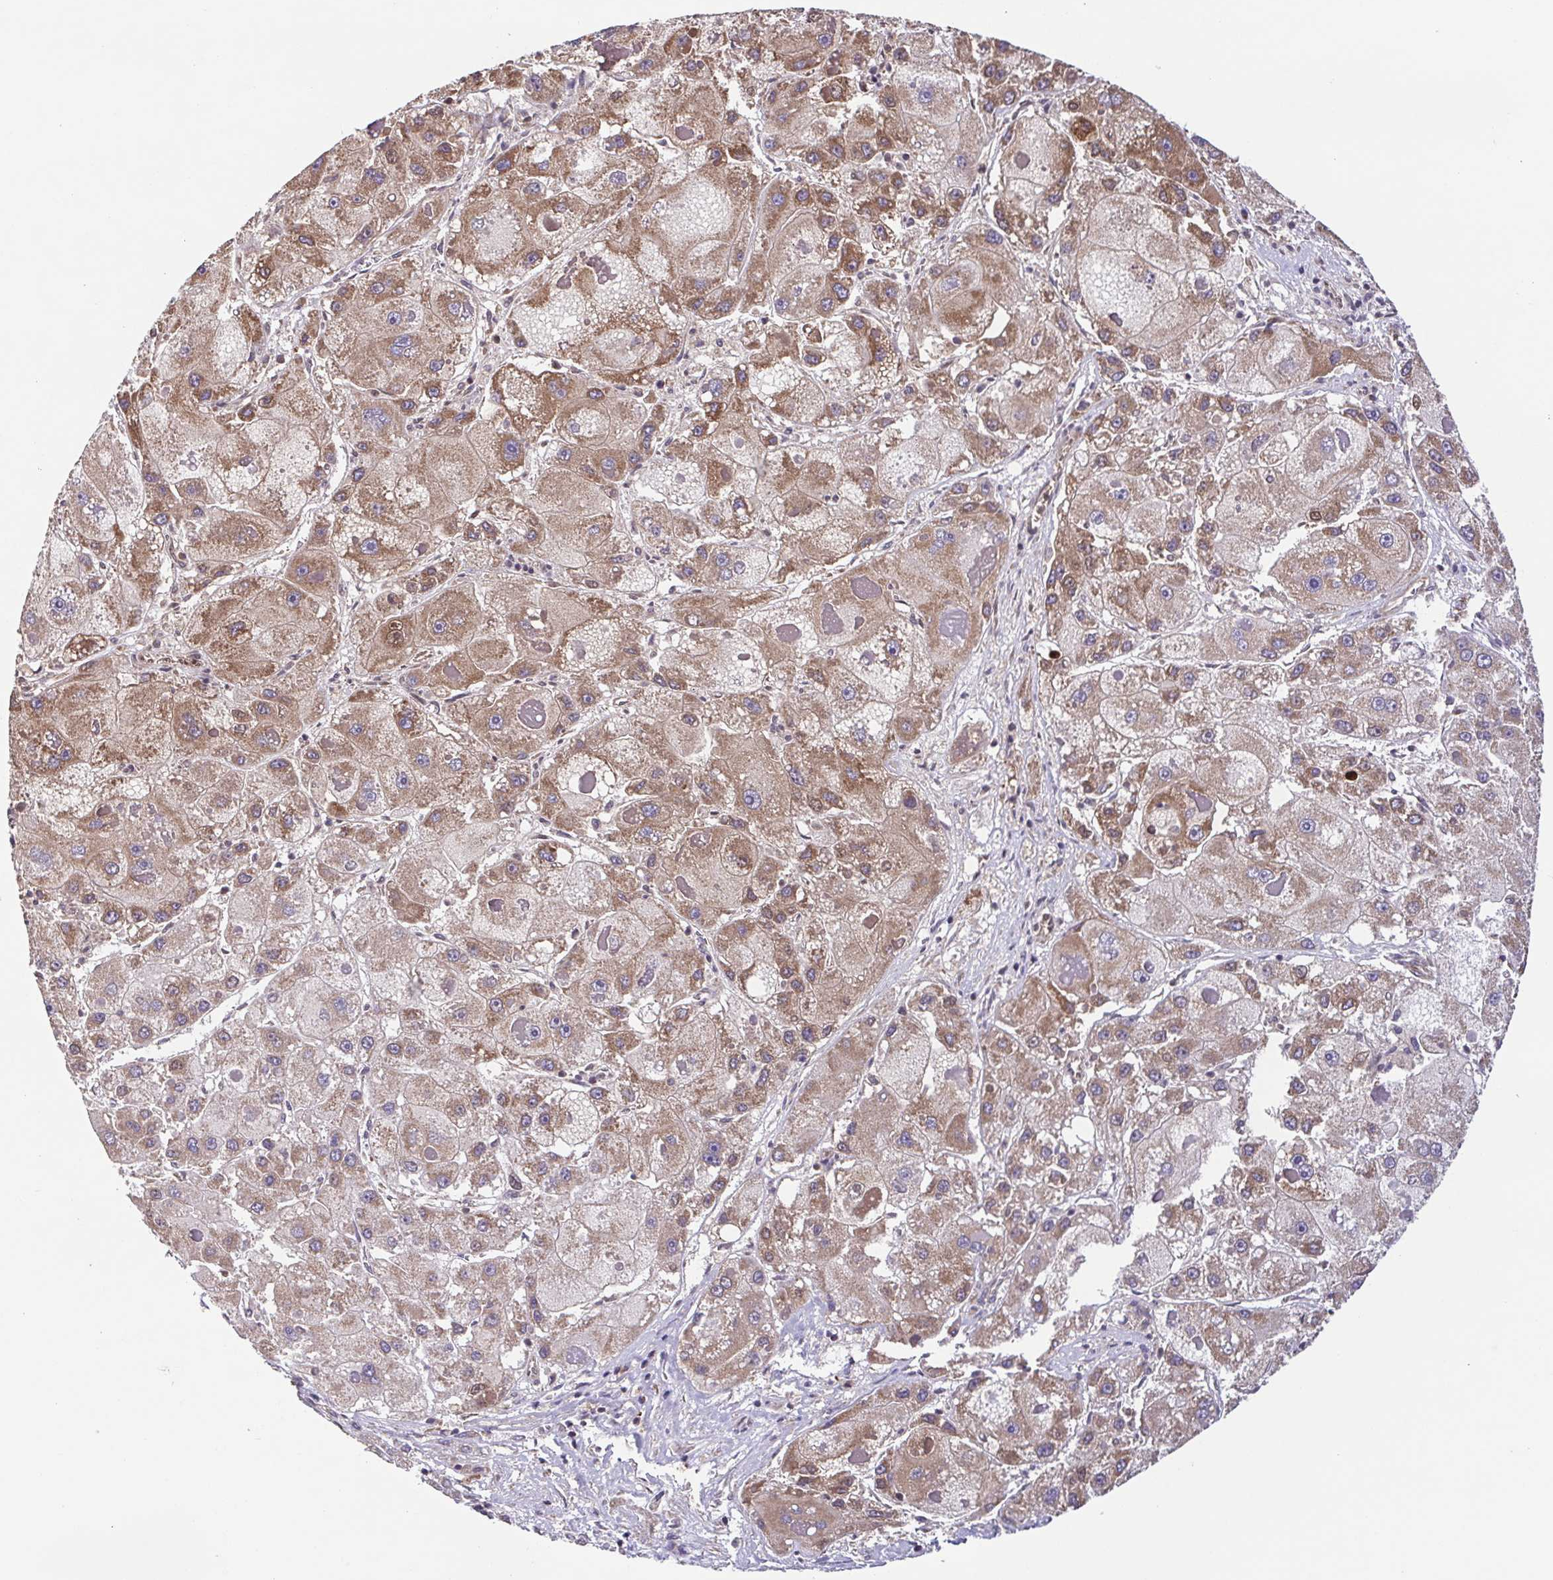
{"staining": {"intensity": "moderate", "quantity": ">75%", "location": "cytoplasmic/membranous"}, "tissue": "liver cancer", "cell_type": "Tumor cells", "image_type": "cancer", "snomed": [{"axis": "morphology", "description": "Carcinoma, Hepatocellular, NOS"}, {"axis": "topography", "description": "Liver"}], "caption": "Hepatocellular carcinoma (liver) tissue demonstrates moderate cytoplasmic/membranous expression in approximately >75% of tumor cells, visualized by immunohistochemistry.", "gene": "DIP2B", "patient": {"sex": "female", "age": 73}}